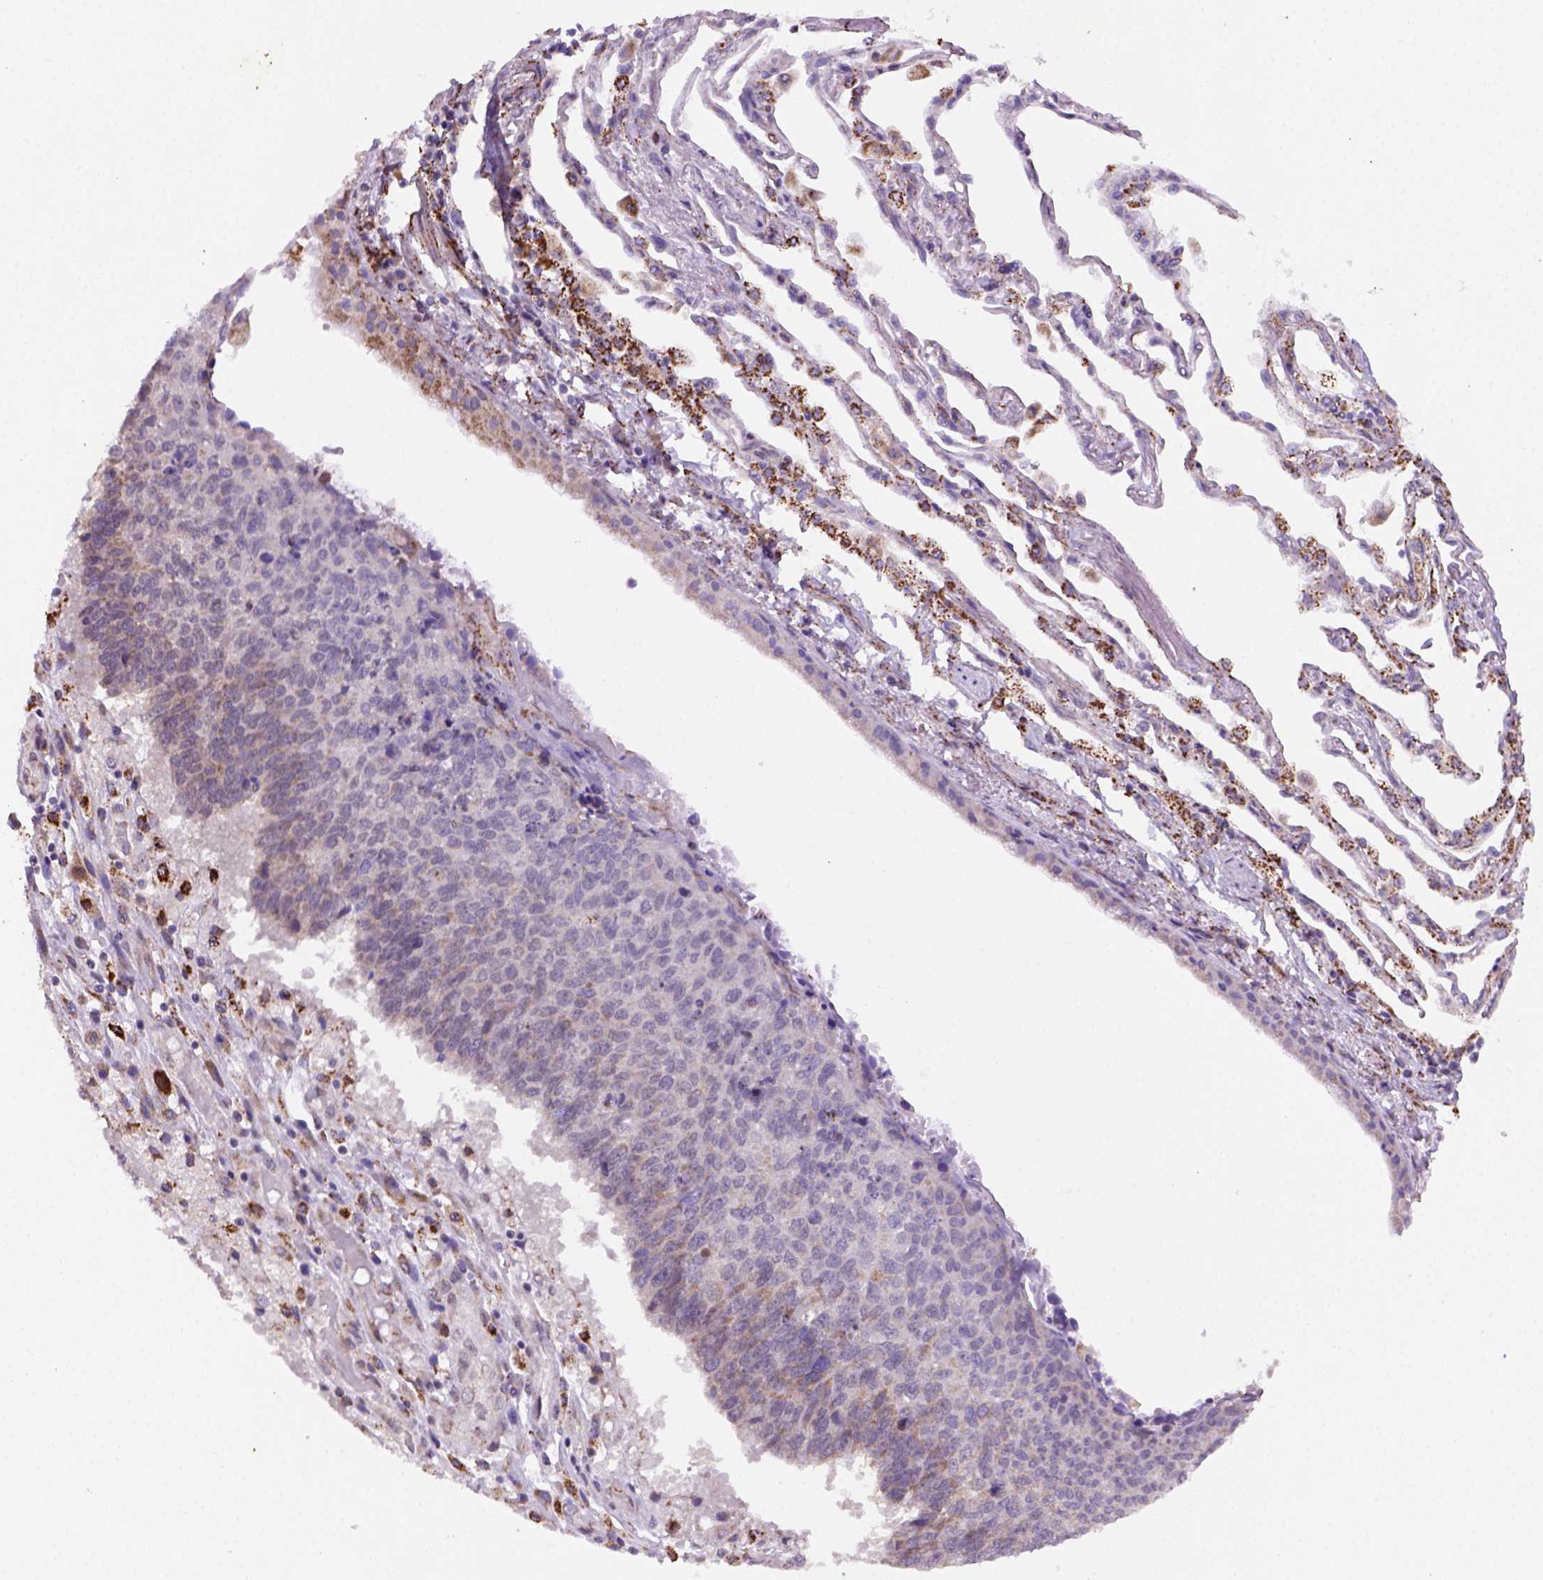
{"staining": {"intensity": "moderate", "quantity": "<25%", "location": "cytoplasmic/membranous"}, "tissue": "lung cancer", "cell_type": "Tumor cells", "image_type": "cancer", "snomed": [{"axis": "morphology", "description": "Squamous cell carcinoma, NOS"}, {"axis": "topography", "description": "Lung"}], "caption": "High-magnification brightfield microscopy of squamous cell carcinoma (lung) stained with DAB (3,3'-diaminobenzidine) (brown) and counterstained with hematoxylin (blue). tumor cells exhibit moderate cytoplasmic/membranous staining is identified in about<25% of cells.", "gene": "FZD7", "patient": {"sex": "male", "age": 73}}